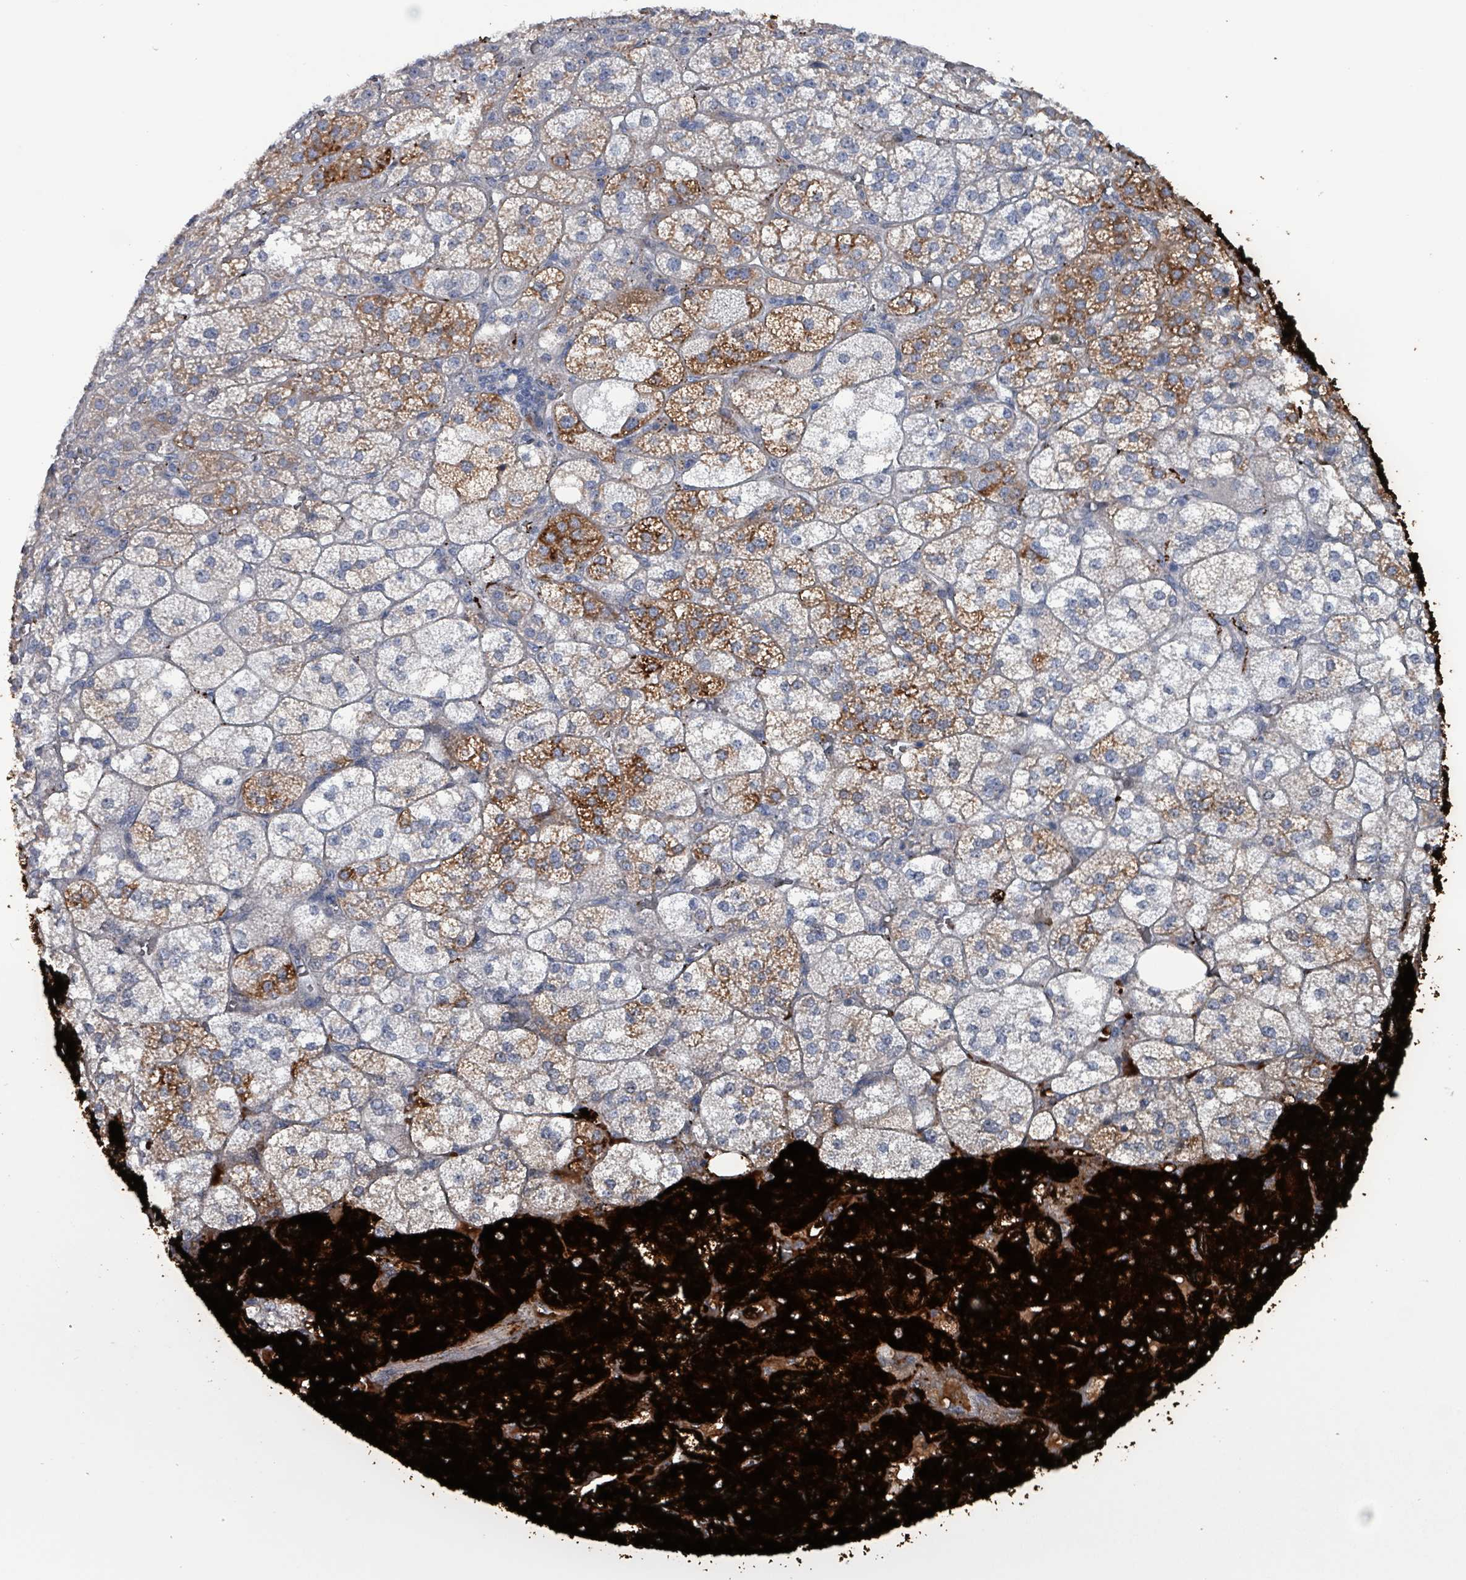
{"staining": {"intensity": "strong", "quantity": ">75%", "location": "cytoplasmic/membranous"}, "tissue": "adrenal gland", "cell_type": "Glandular cells", "image_type": "normal", "snomed": [{"axis": "morphology", "description": "Normal tissue, NOS"}, {"axis": "topography", "description": "Adrenal gland"}], "caption": "Immunohistochemical staining of normal adrenal gland shows >75% levels of strong cytoplasmic/membranous protein staining in approximately >75% of glandular cells.", "gene": "TAAR5", "patient": {"sex": "female", "age": 60}}